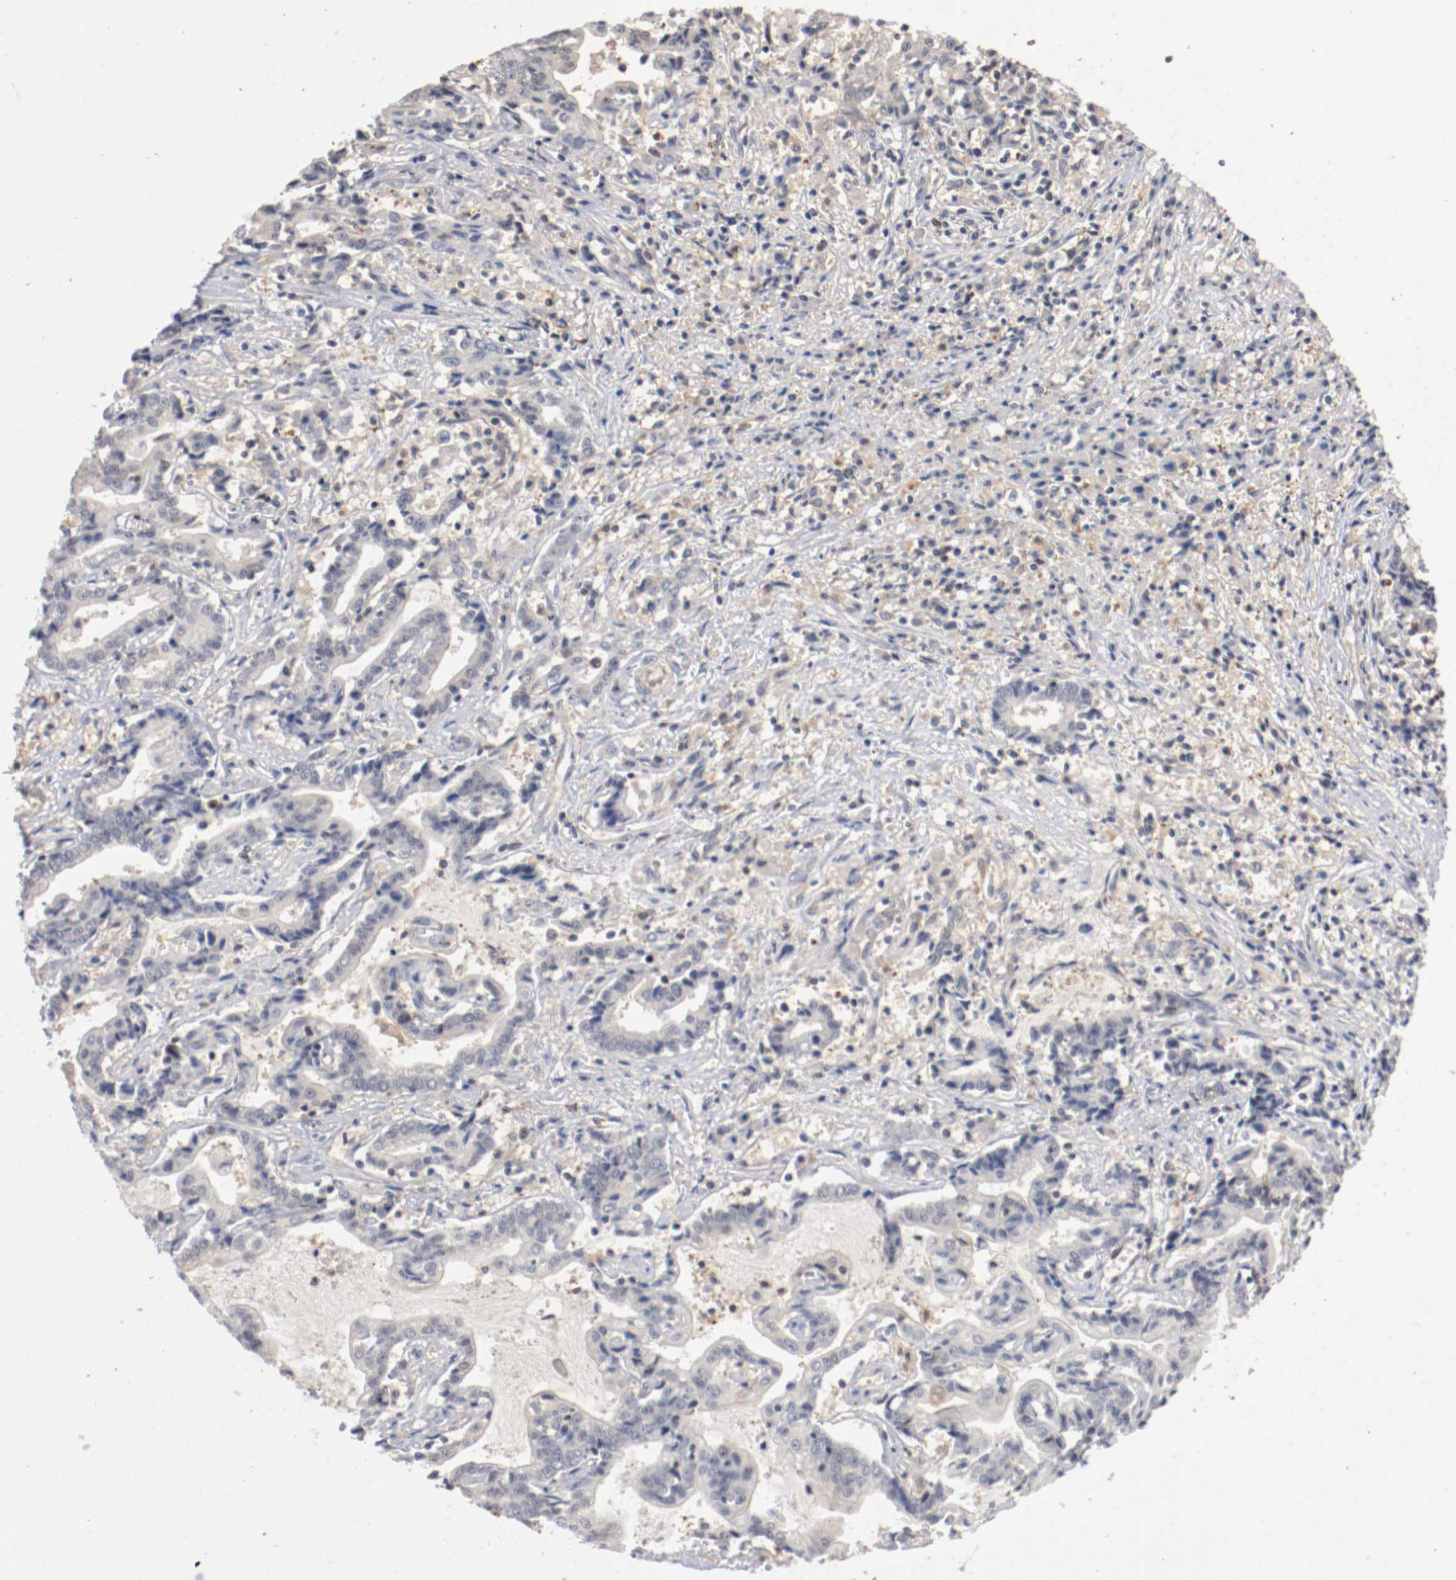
{"staining": {"intensity": "weak", "quantity": "<25%", "location": "cytoplasmic/membranous"}, "tissue": "liver cancer", "cell_type": "Tumor cells", "image_type": "cancer", "snomed": [{"axis": "morphology", "description": "Cholangiocarcinoma"}, {"axis": "topography", "description": "Liver"}], "caption": "DAB (3,3'-diaminobenzidine) immunohistochemical staining of liver cholangiocarcinoma shows no significant positivity in tumor cells.", "gene": "RBM23", "patient": {"sex": "male", "age": 57}}